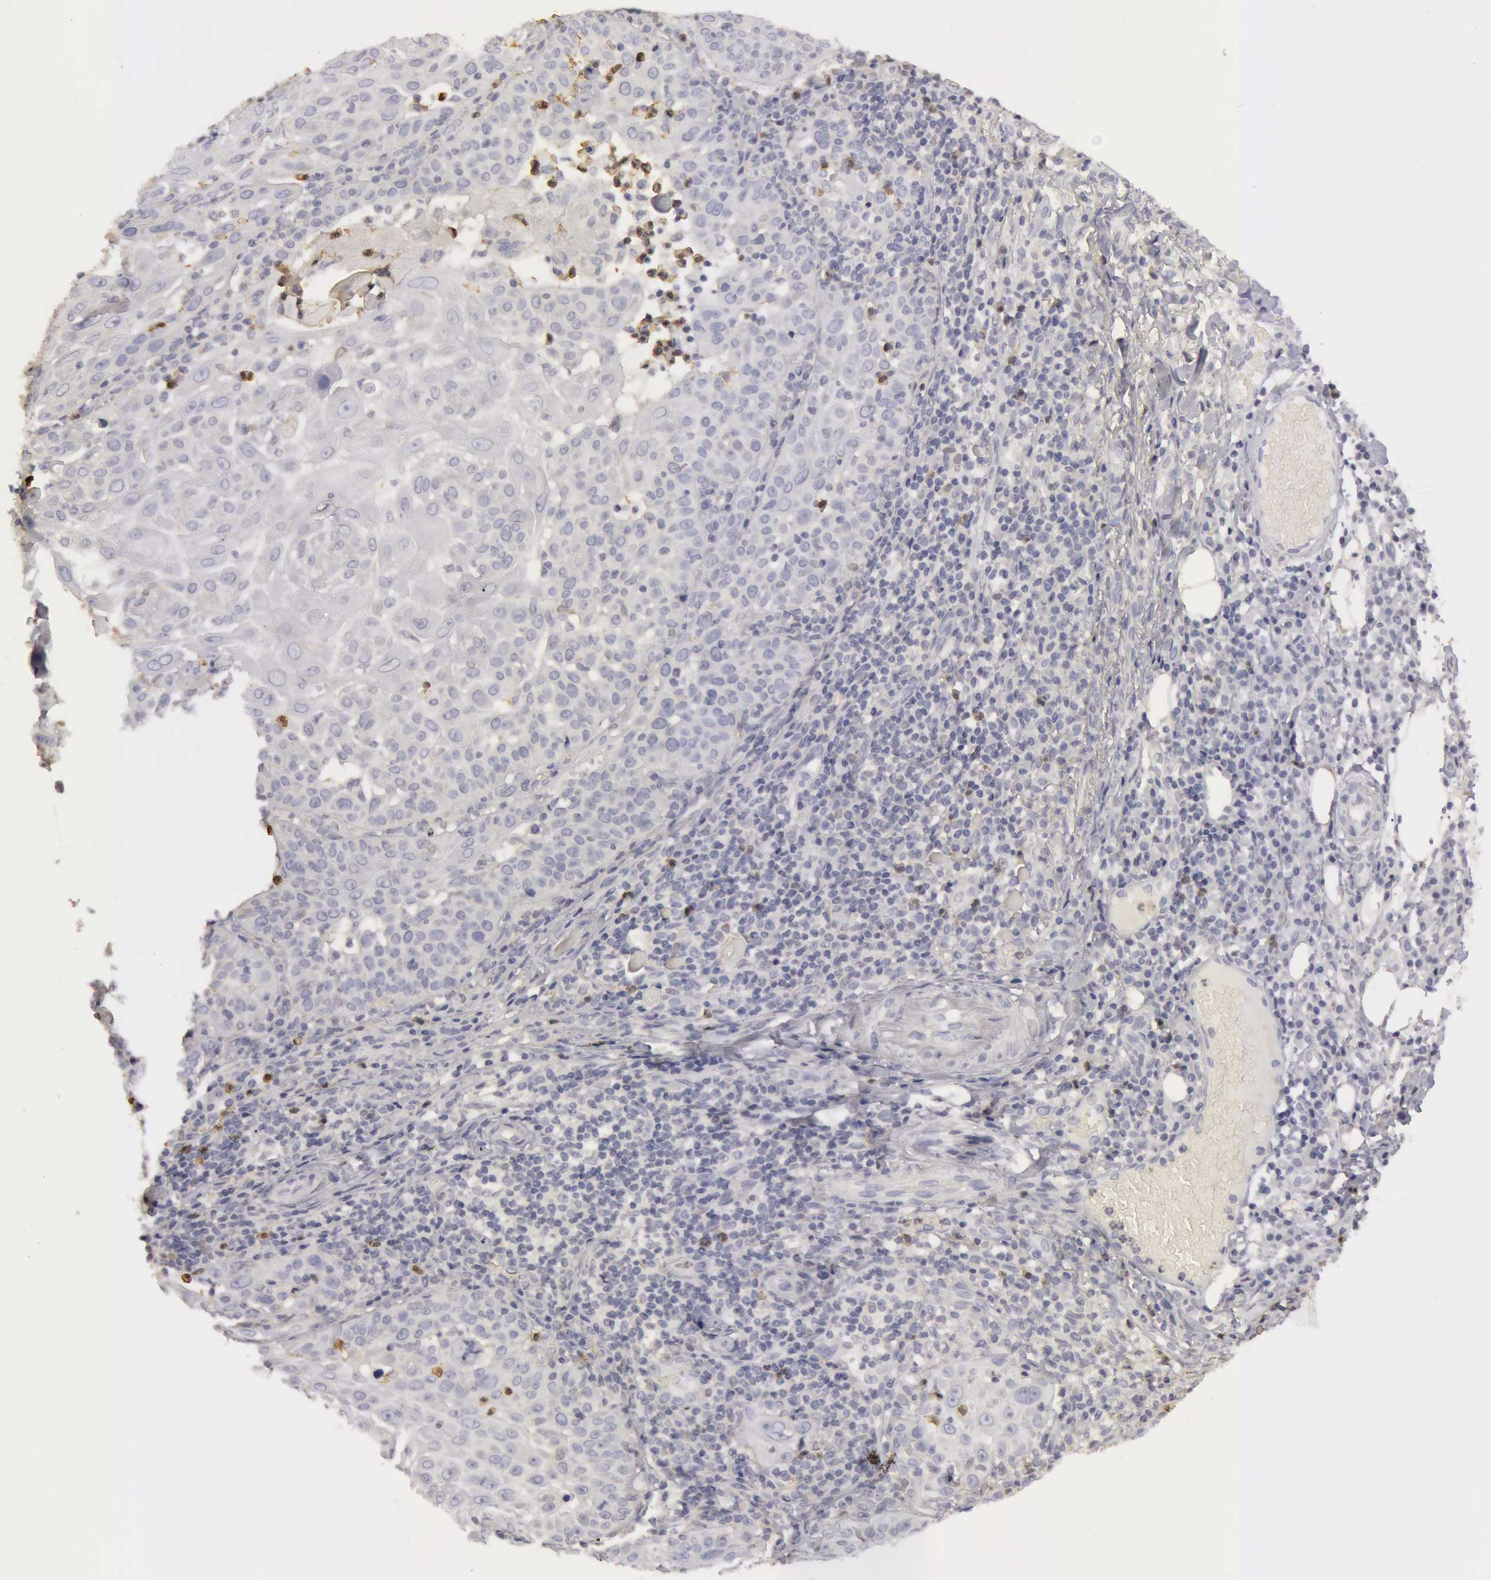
{"staining": {"intensity": "negative", "quantity": "none", "location": "none"}, "tissue": "skin cancer", "cell_type": "Tumor cells", "image_type": "cancer", "snomed": [{"axis": "morphology", "description": "Squamous cell carcinoma, NOS"}, {"axis": "topography", "description": "Skin"}], "caption": "The image displays no significant expression in tumor cells of skin cancer (squamous cell carcinoma).", "gene": "CAT", "patient": {"sex": "female", "age": 89}}